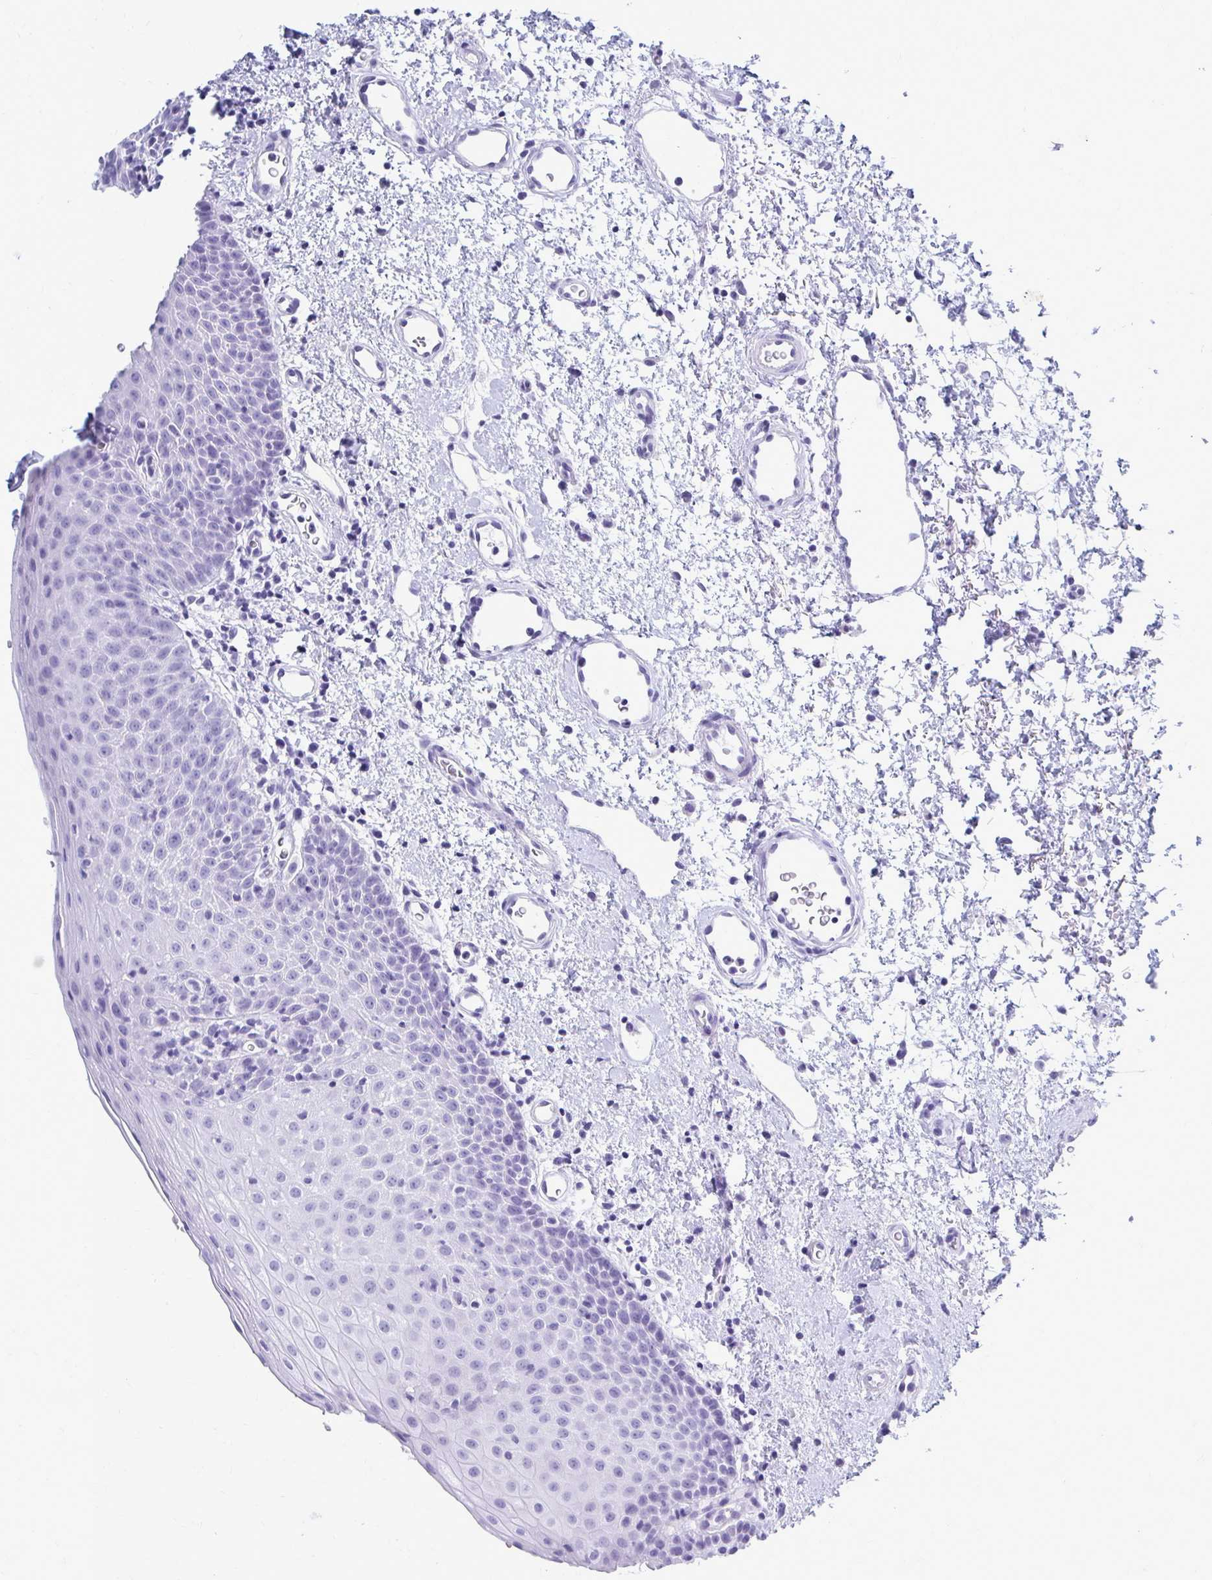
{"staining": {"intensity": "negative", "quantity": "none", "location": "none"}, "tissue": "oral mucosa", "cell_type": "Squamous epithelial cells", "image_type": "normal", "snomed": [{"axis": "morphology", "description": "Normal tissue, NOS"}, {"axis": "topography", "description": "Oral tissue"}, {"axis": "topography", "description": "Head-Neck"}], "caption": "This is a photomicrograph of immunohistochemistry (IHC) staining of benign oral mucosa, which shows no positivity in squamous epithelial cells.", "gene": "CELF5", "patient": {"sex": "female", "age": 55}}